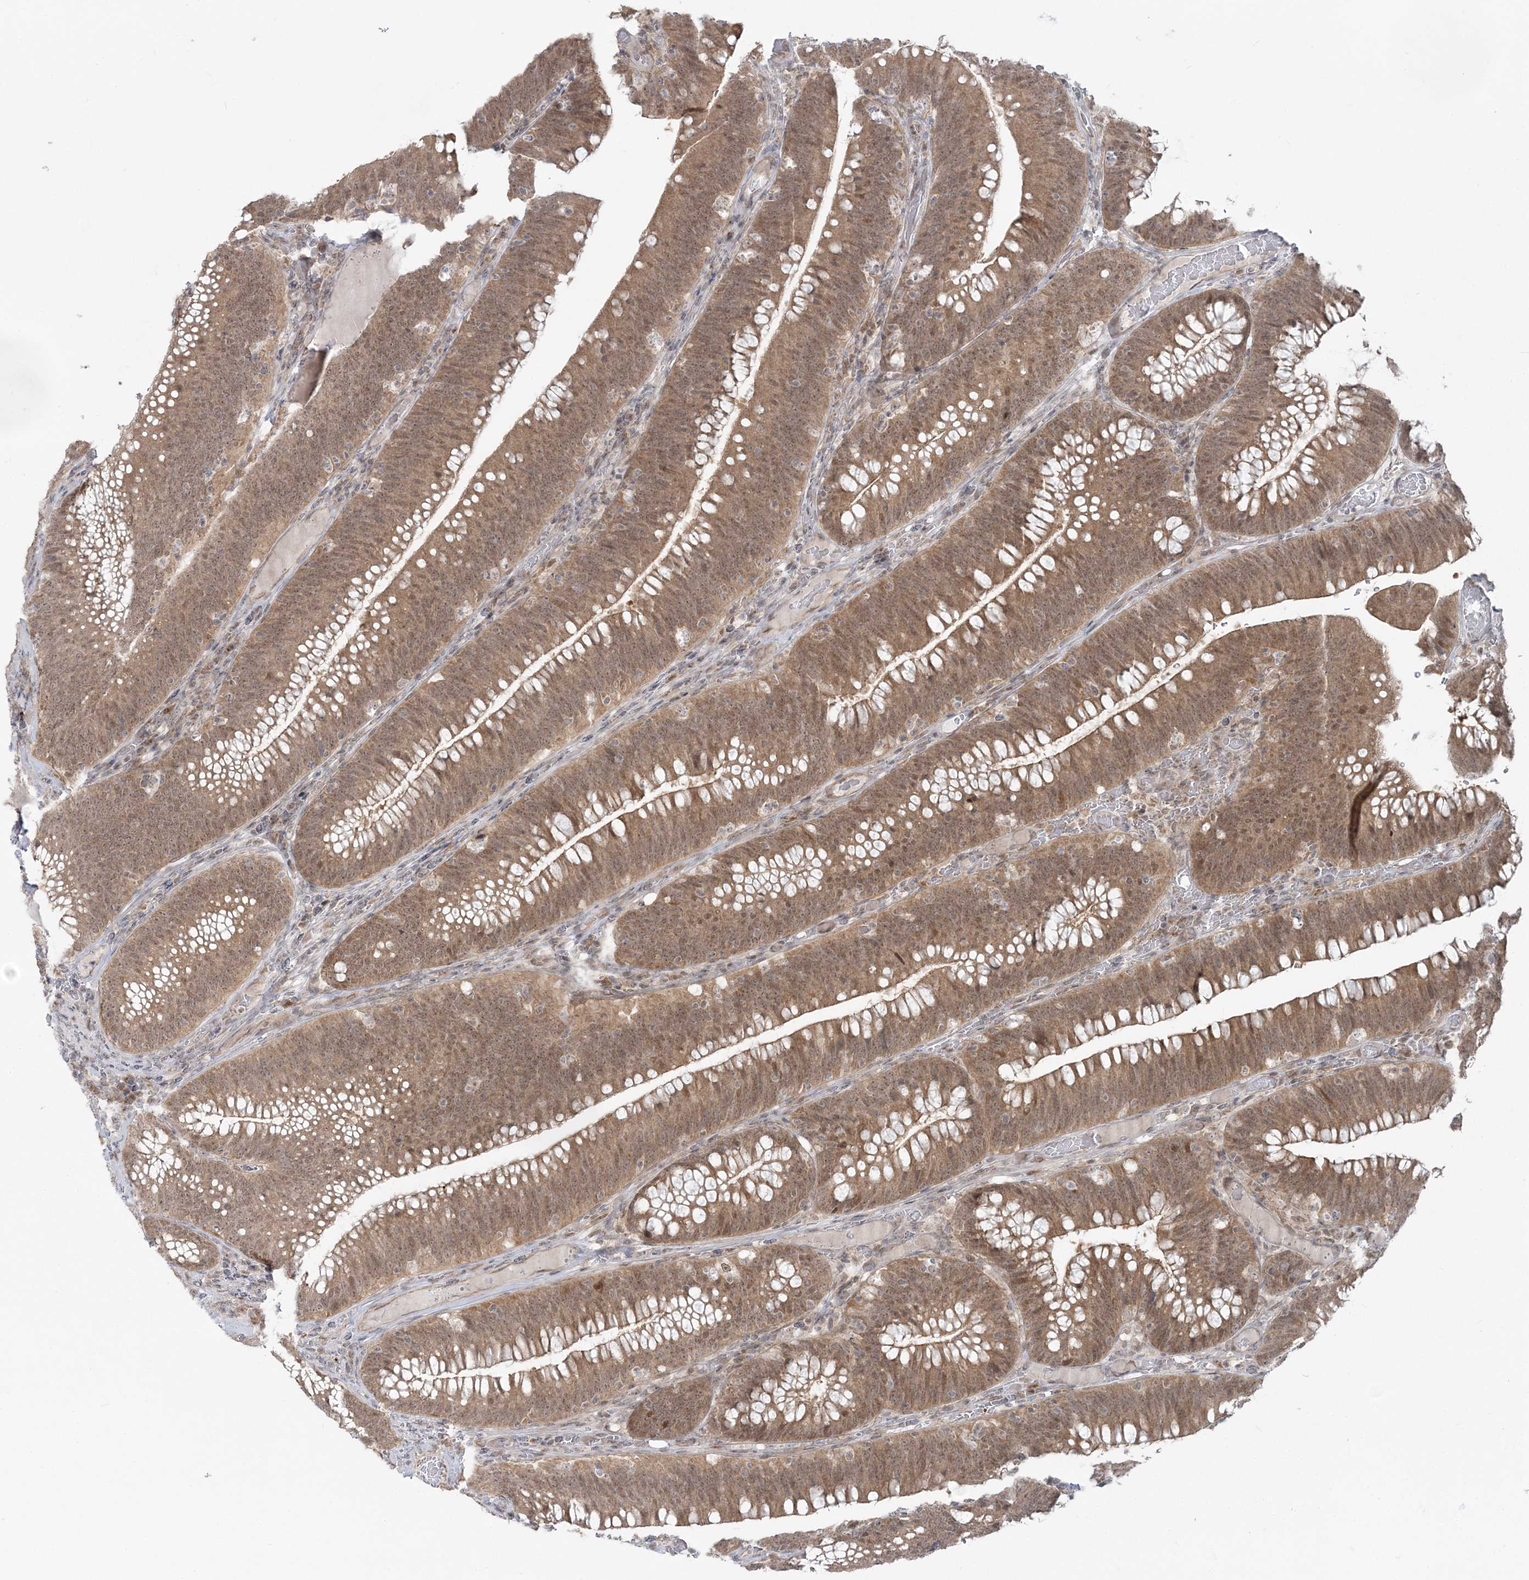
{"staining": {"intensity": "moderate", "quantity": ">75%", "location": "cytoplasmic/membranous,nuclear"}, "tissue": "colorectal cancer", "cell_type": "Tumor cells", "image_type": "cancer", "snomed": [{"axis": "morphology", "description": "Normal tissue, NOS"}, {"axis": "topography", "description": "Colon"}], "caption": "Colorectal cancer stained for a protein displays moderate cytoplasmic/membranous and nuclear positivity in tumor cells.", "gene": "ZFAND6", "patient": {"sex": "female", "age": 82}}